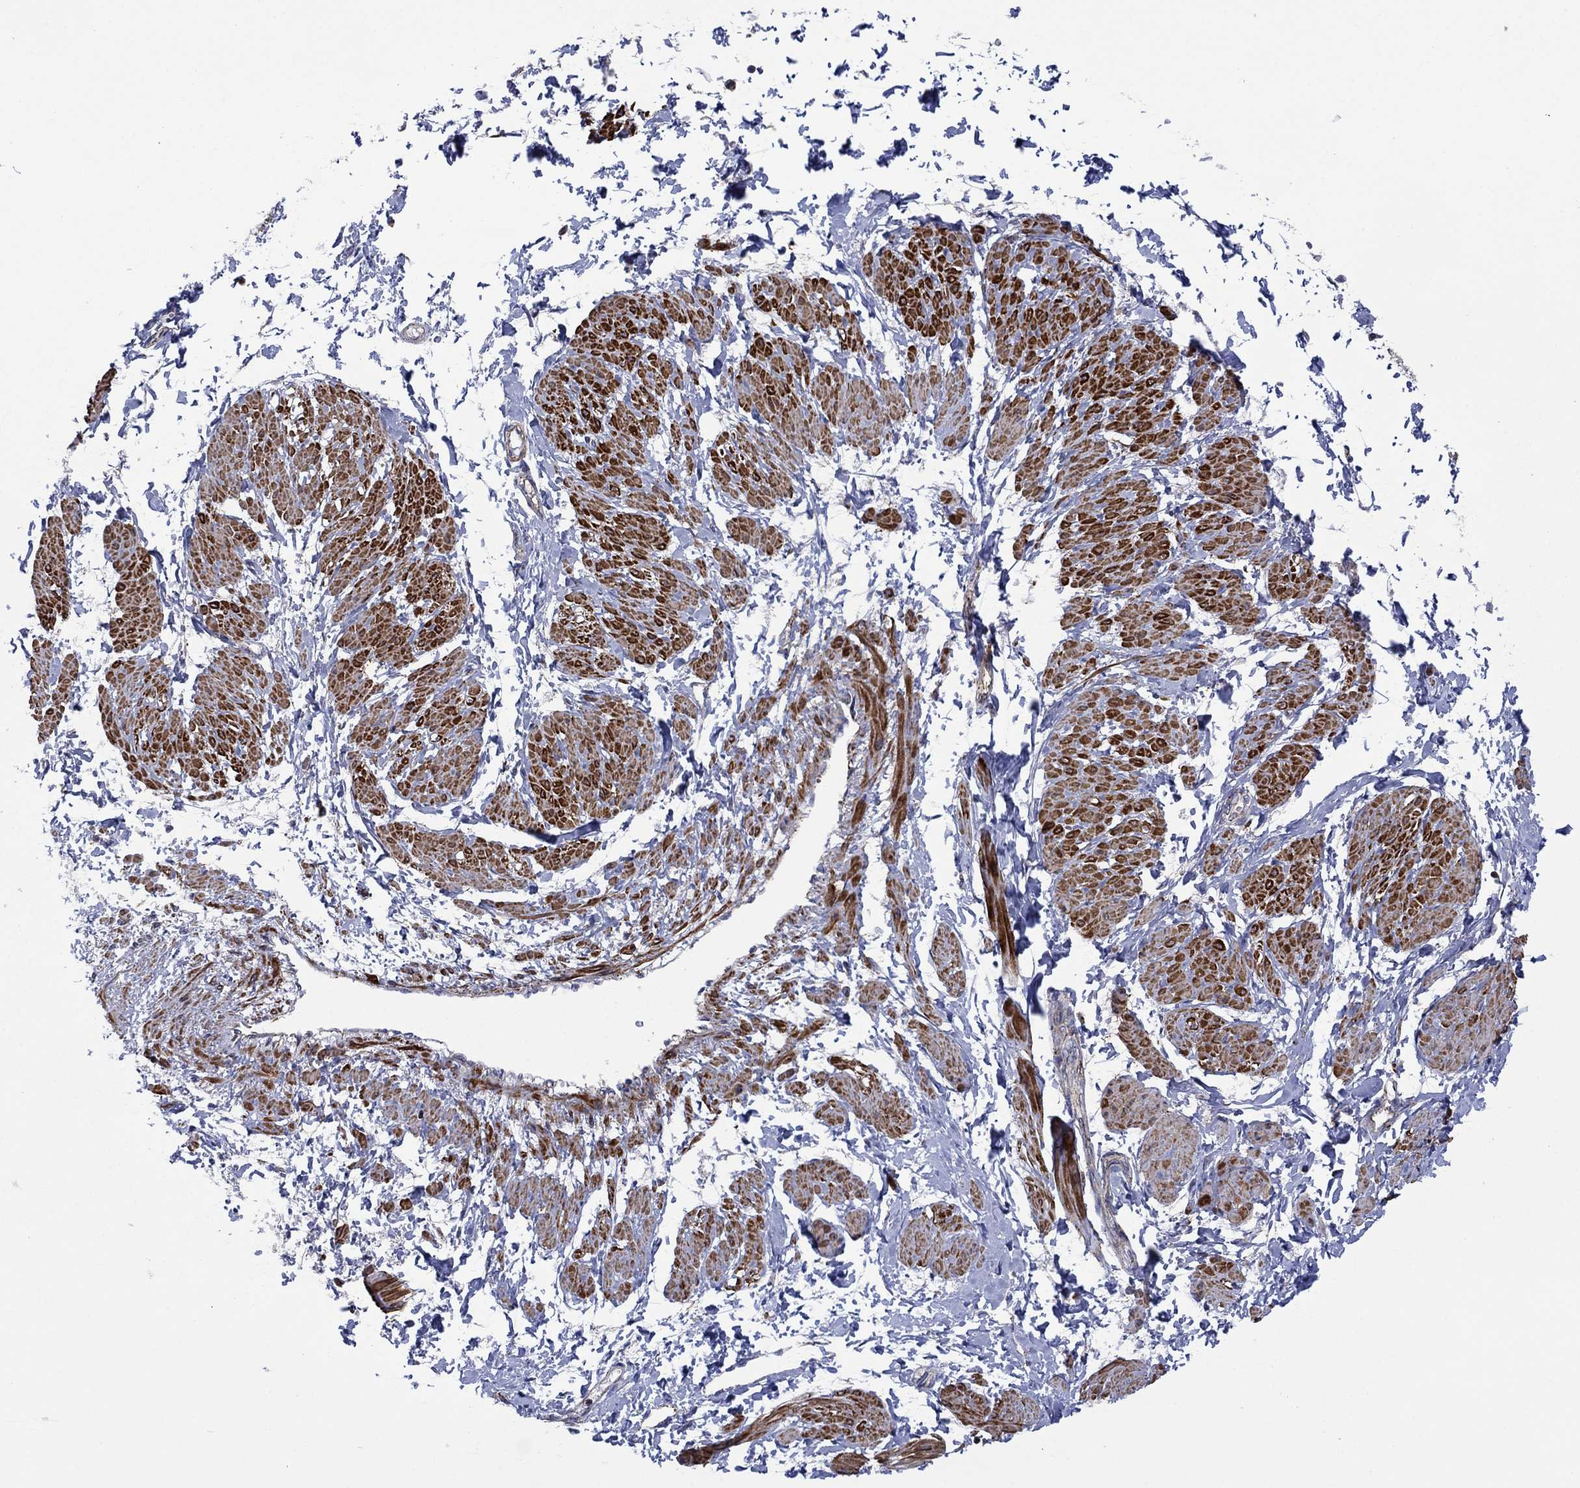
{"staining": {"intensity": "strong", "quantity": "25%-75%", "location": "cytoplasmic/membranous"}, "tissue": "smooth muscle", "cell_type": "Smooth muscle cells", "image_type": "normal", "snomed": [{"axis": "morphology", "description": "Normal tissue, NOS"}, {"axis": "topography", "description": "Smooth muscle"}, {"axis": "topography", "description": "Uterus"}], "caption": "DAB (3,3'-diaminobenzidine) immunohistochemical staining of normal smooth muscle reveals strong cytoplasmic/membranous protein staining in about 25%-75% of smooth muscle cells.", "gene": "PAG1", "patient": {"sex": "female", "age": 39}}